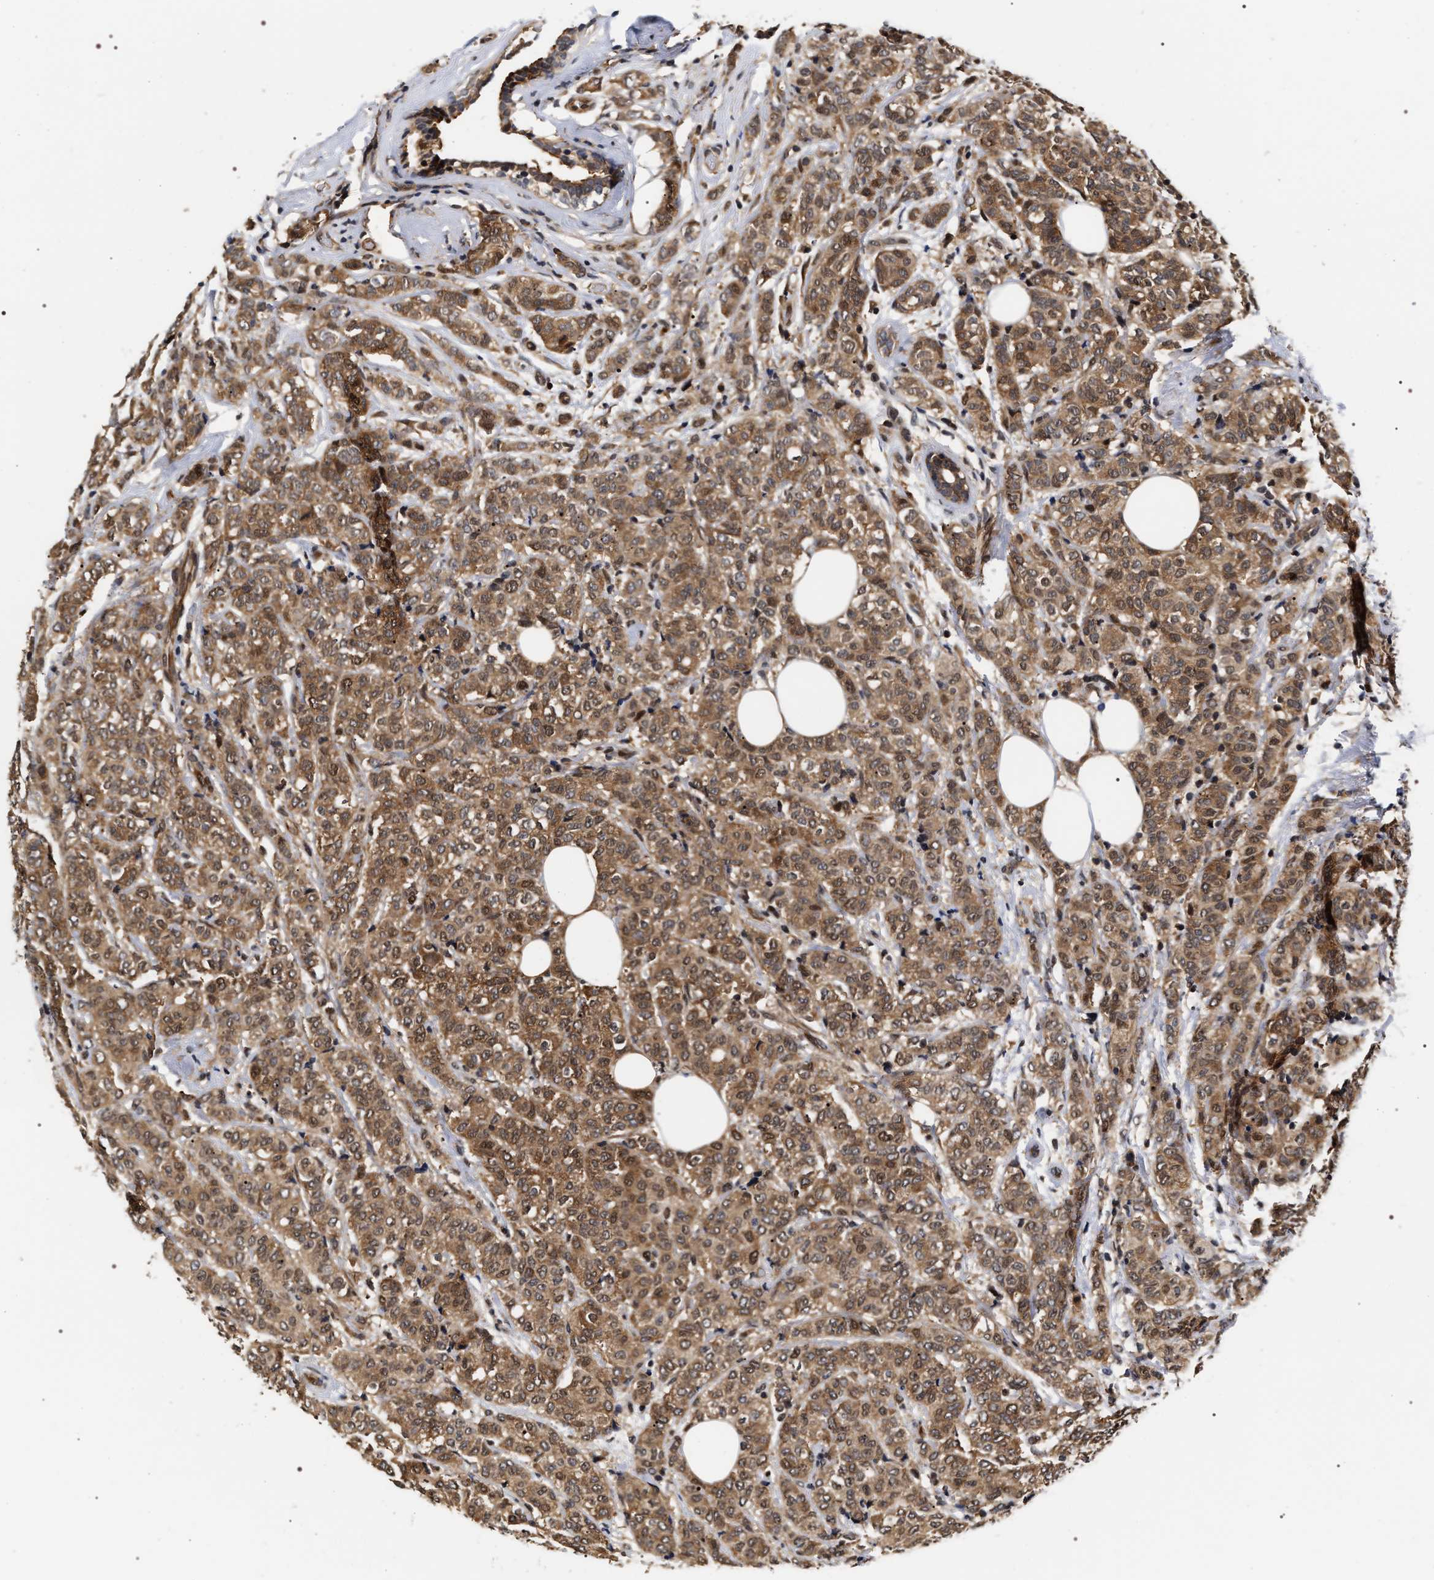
{"staining": {"intensity": "moderate", "quantity": ">75%", "location": "cytoplasmic/membranous,nuclear"}, "tissue": "breast cancer", "cell_type": "Tumor cells", "image_type": "cancer", "snomed": [{"axis": "morphology", "description": "Lobular carcinoma"}, {"axis": "topography", "description": "Breast"}], "caption": "Immunohistochemical staining of lobular carcinoma (breast) reveals medium levels of moderate cytoplasmic/membranous and nuclear expression in about >75% of tumor cells. The protein of interest is shown in brown color, while the nuclei are stained blue.", "gene": "BAG6", "patient": {"sex": "female", "age": 60}}